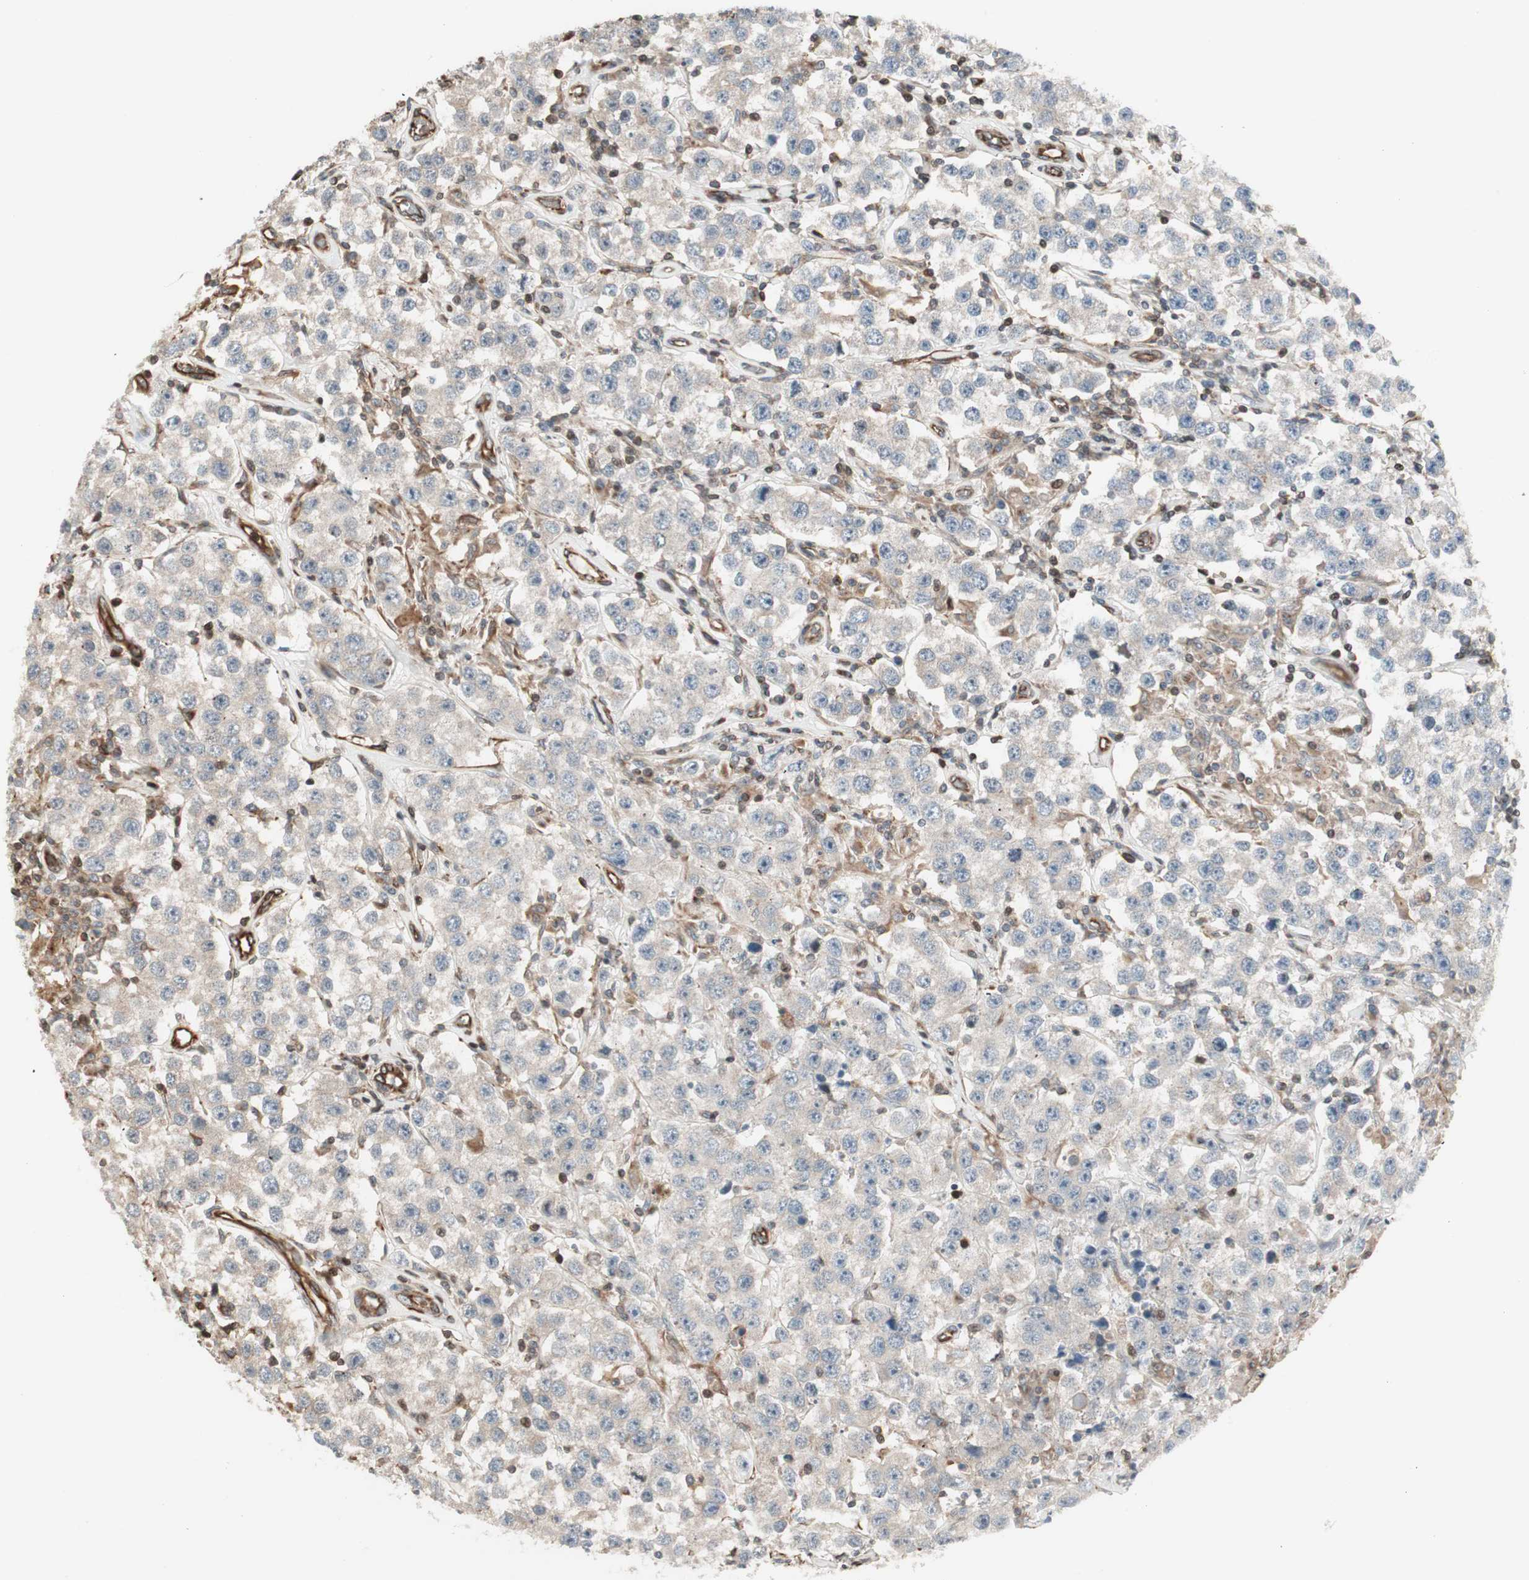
{"staining": {"intensity": "negative", "quantity": "none", "location": "none"}, "tissue": "testis cancer", "cell_type": "Tumor cells", "image_type": "cancer", "snomed": [{"axis": "morphology", "description": "Seminoma, NOS"}, {"axis": "topography", "description": "Testis"}], "caption": "The immunohistochemistry image has no significant staining in tumor cells of seminoma (testis) tissue.", "gene": "MAD2L2", "patient": {"sex": "male", "age": 52}}